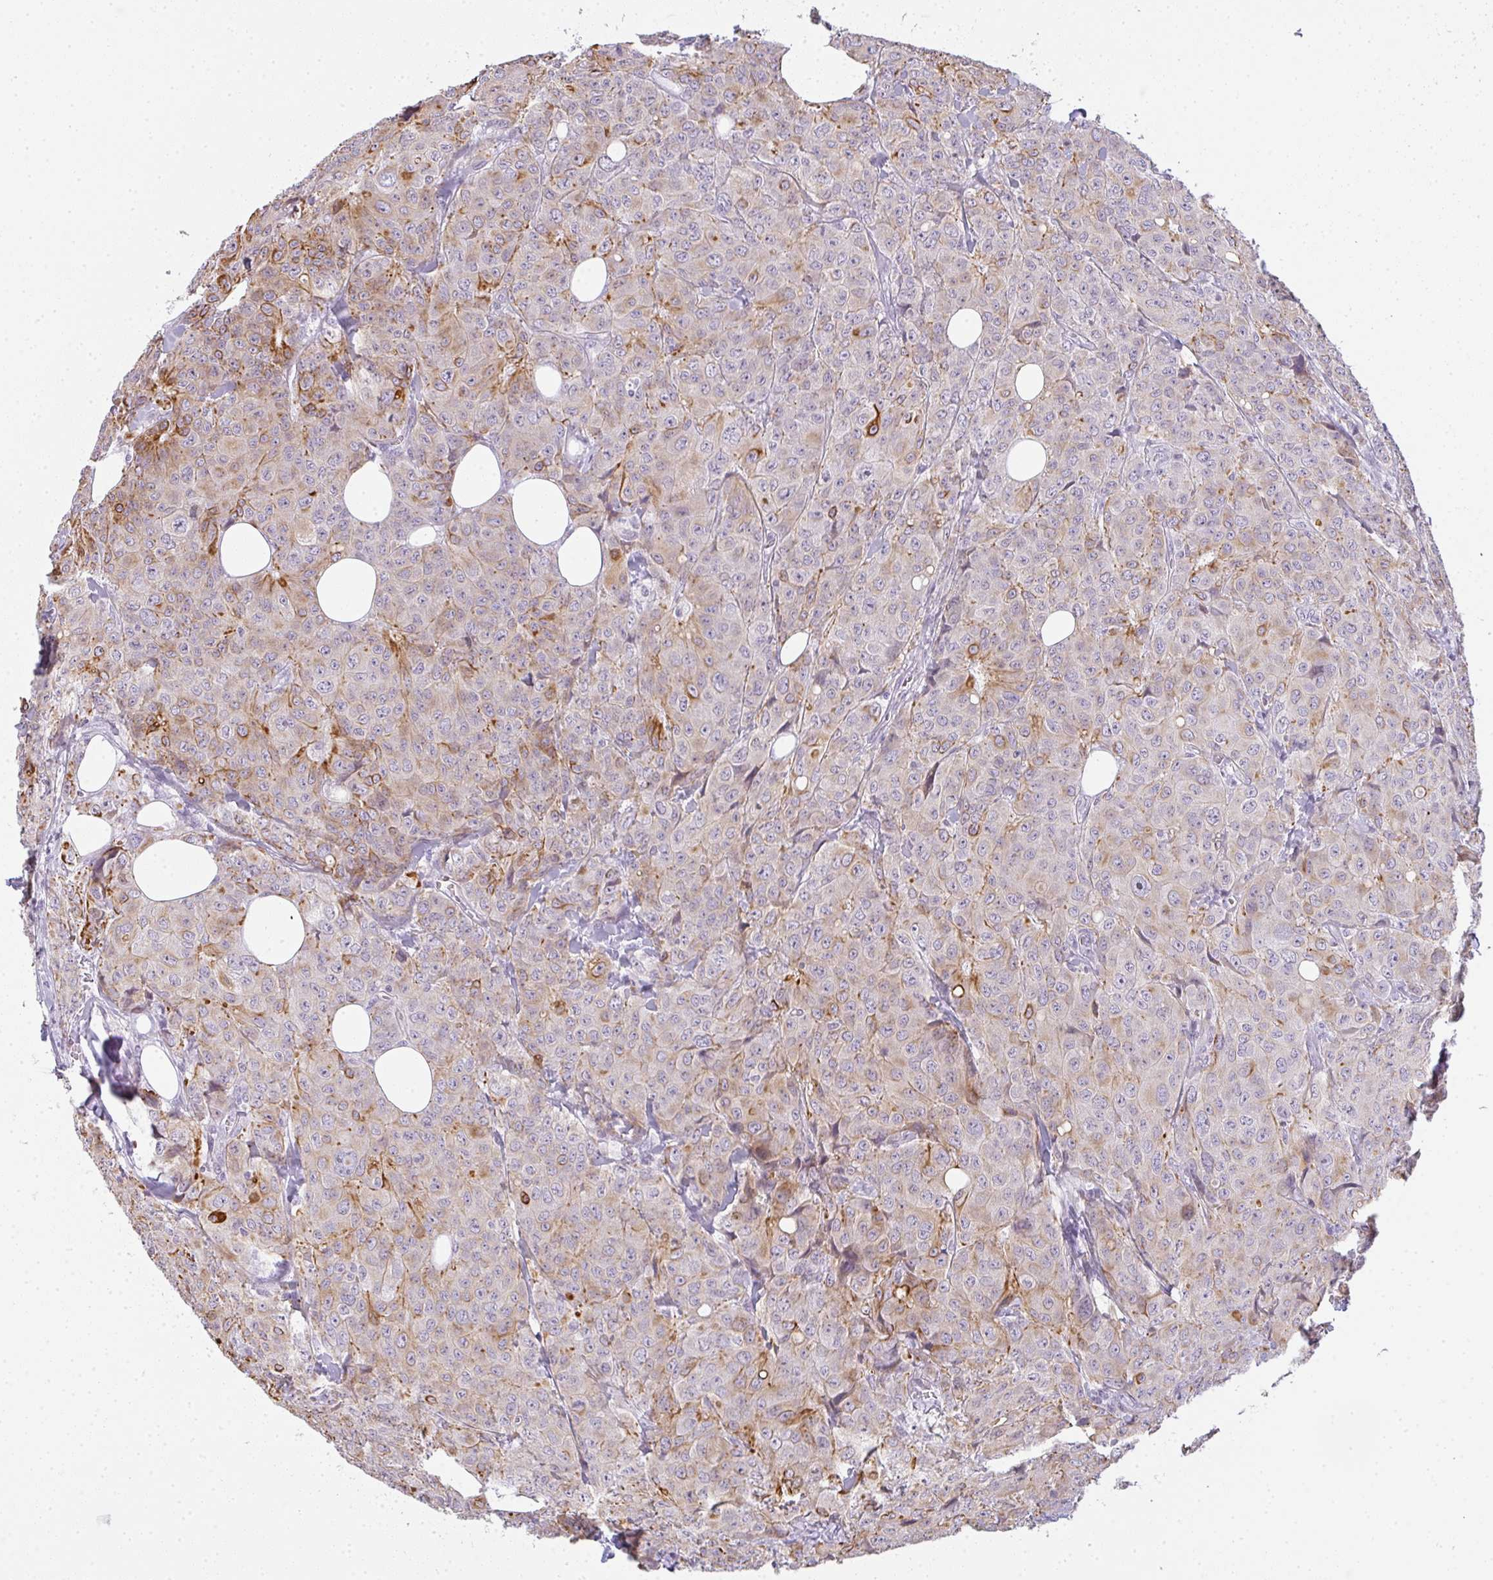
{"staining": {"intensity": "strong", "quantity": "25%-75%", "location": "cytoplasmic/membranous"}, "tissue": "breast cancer", "cell_type": "Tumor cells", "image_type": "cancer", "snomed": [{"axis": "morphology", "description": "Duct carcinoma"}, {"axis": "topography", "description": "Breast"}], "caption": "A brown stain highlights strong cytoplasmic/membranous staining of a protein in human breast cancer (invasive ductal carcinoma) tumor cells.", "gene": "SIRPB2", "patient": {"sex": "female", "age": 43}}